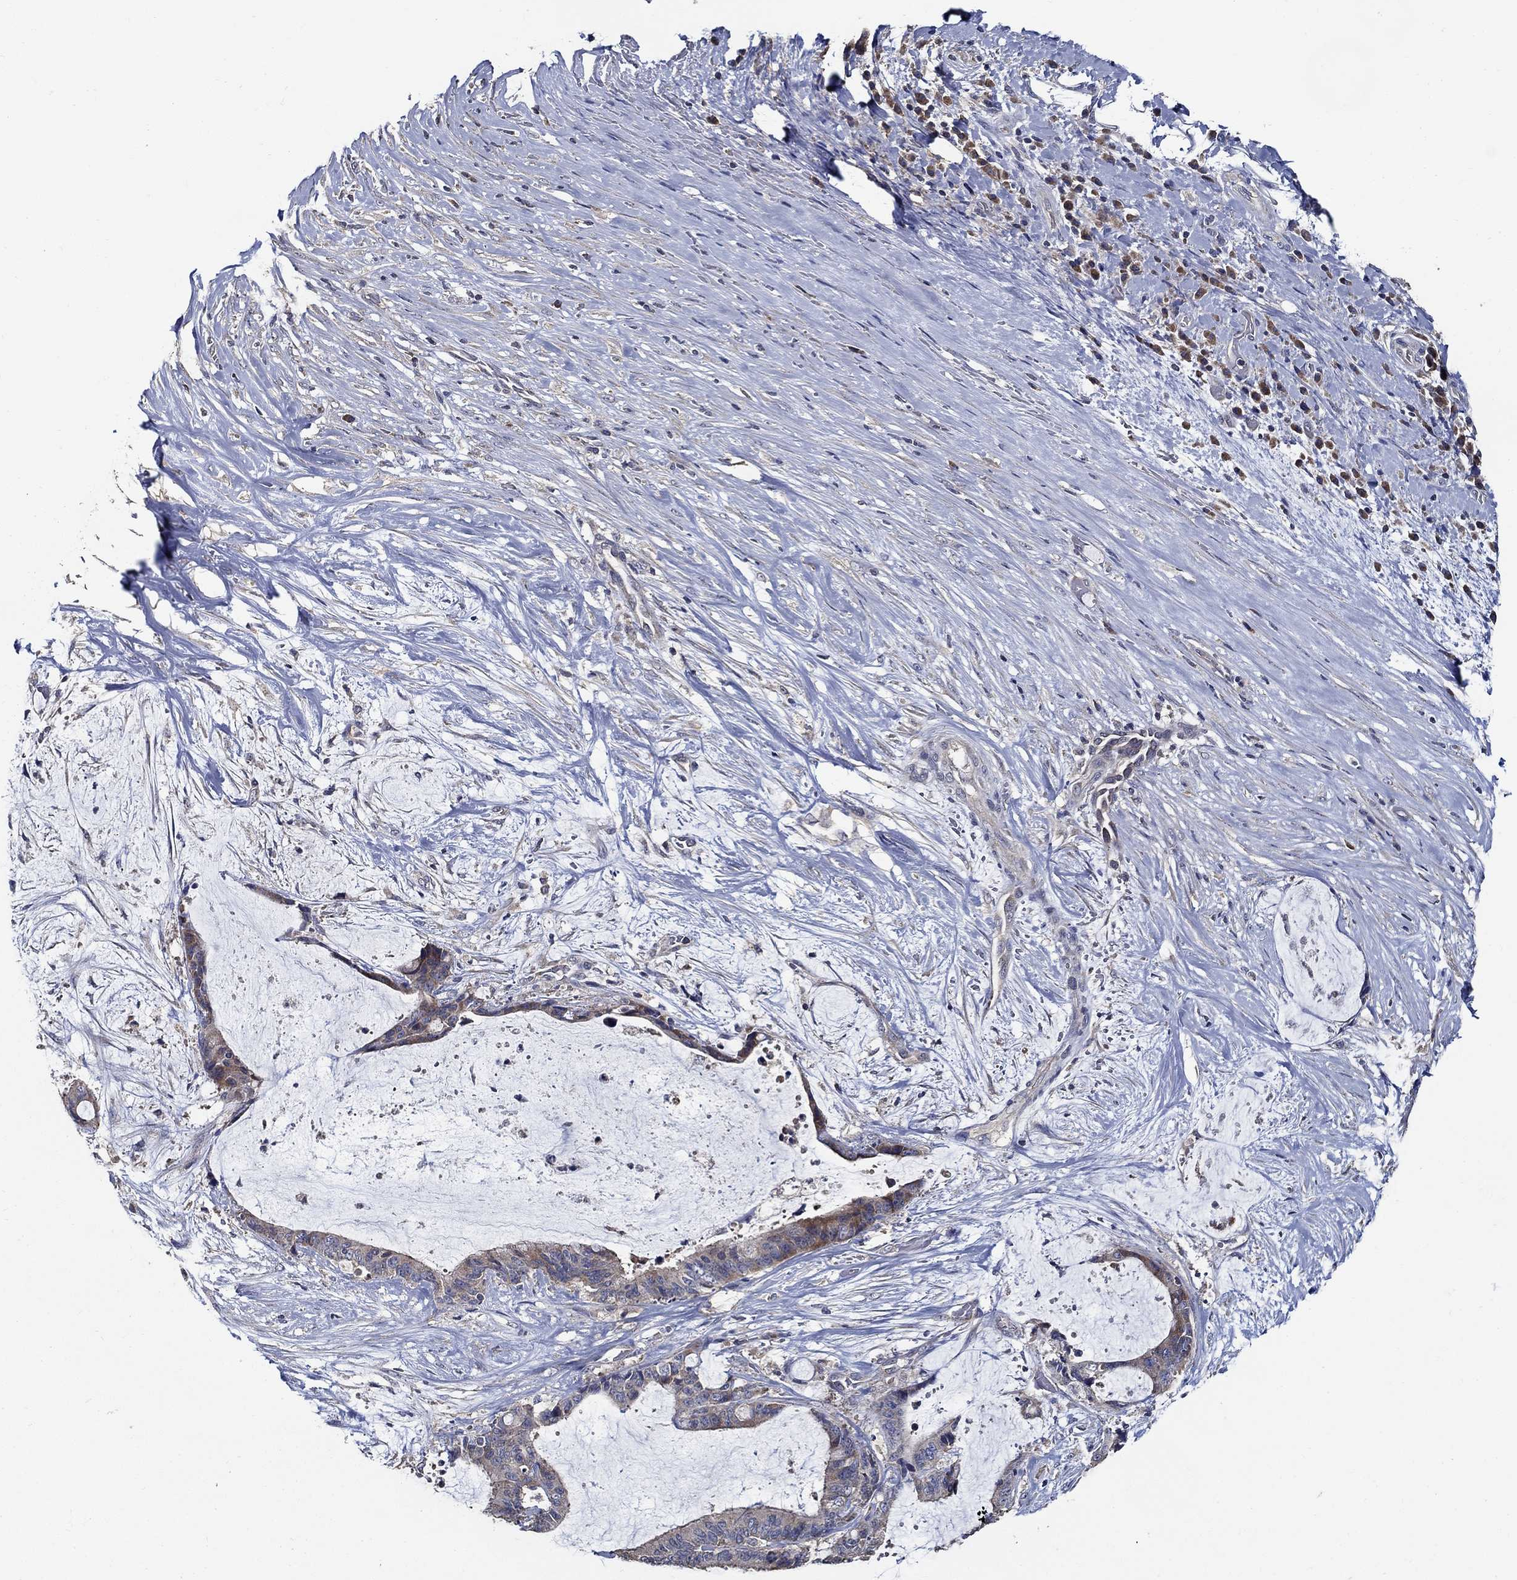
{"staining": {"intensity": "weak", "quantity": "<25%", "location": "cytoplasmic/membranous"}, "tissue": "liver cancer", "cell_type": "Tumor cells", "image_type": "cancer", "snomed": [{"axis": "morphology", "description": "Cholangiocarcinoma"}, {"axis": "topography", "description": "Liver"}], "caption": "Photomicrograph shows no protein staining in tumor cells of liver cholangiocarcinoma tissue.", "gene": "WDR53", "patient": {"sex": "female", "age": 73}}